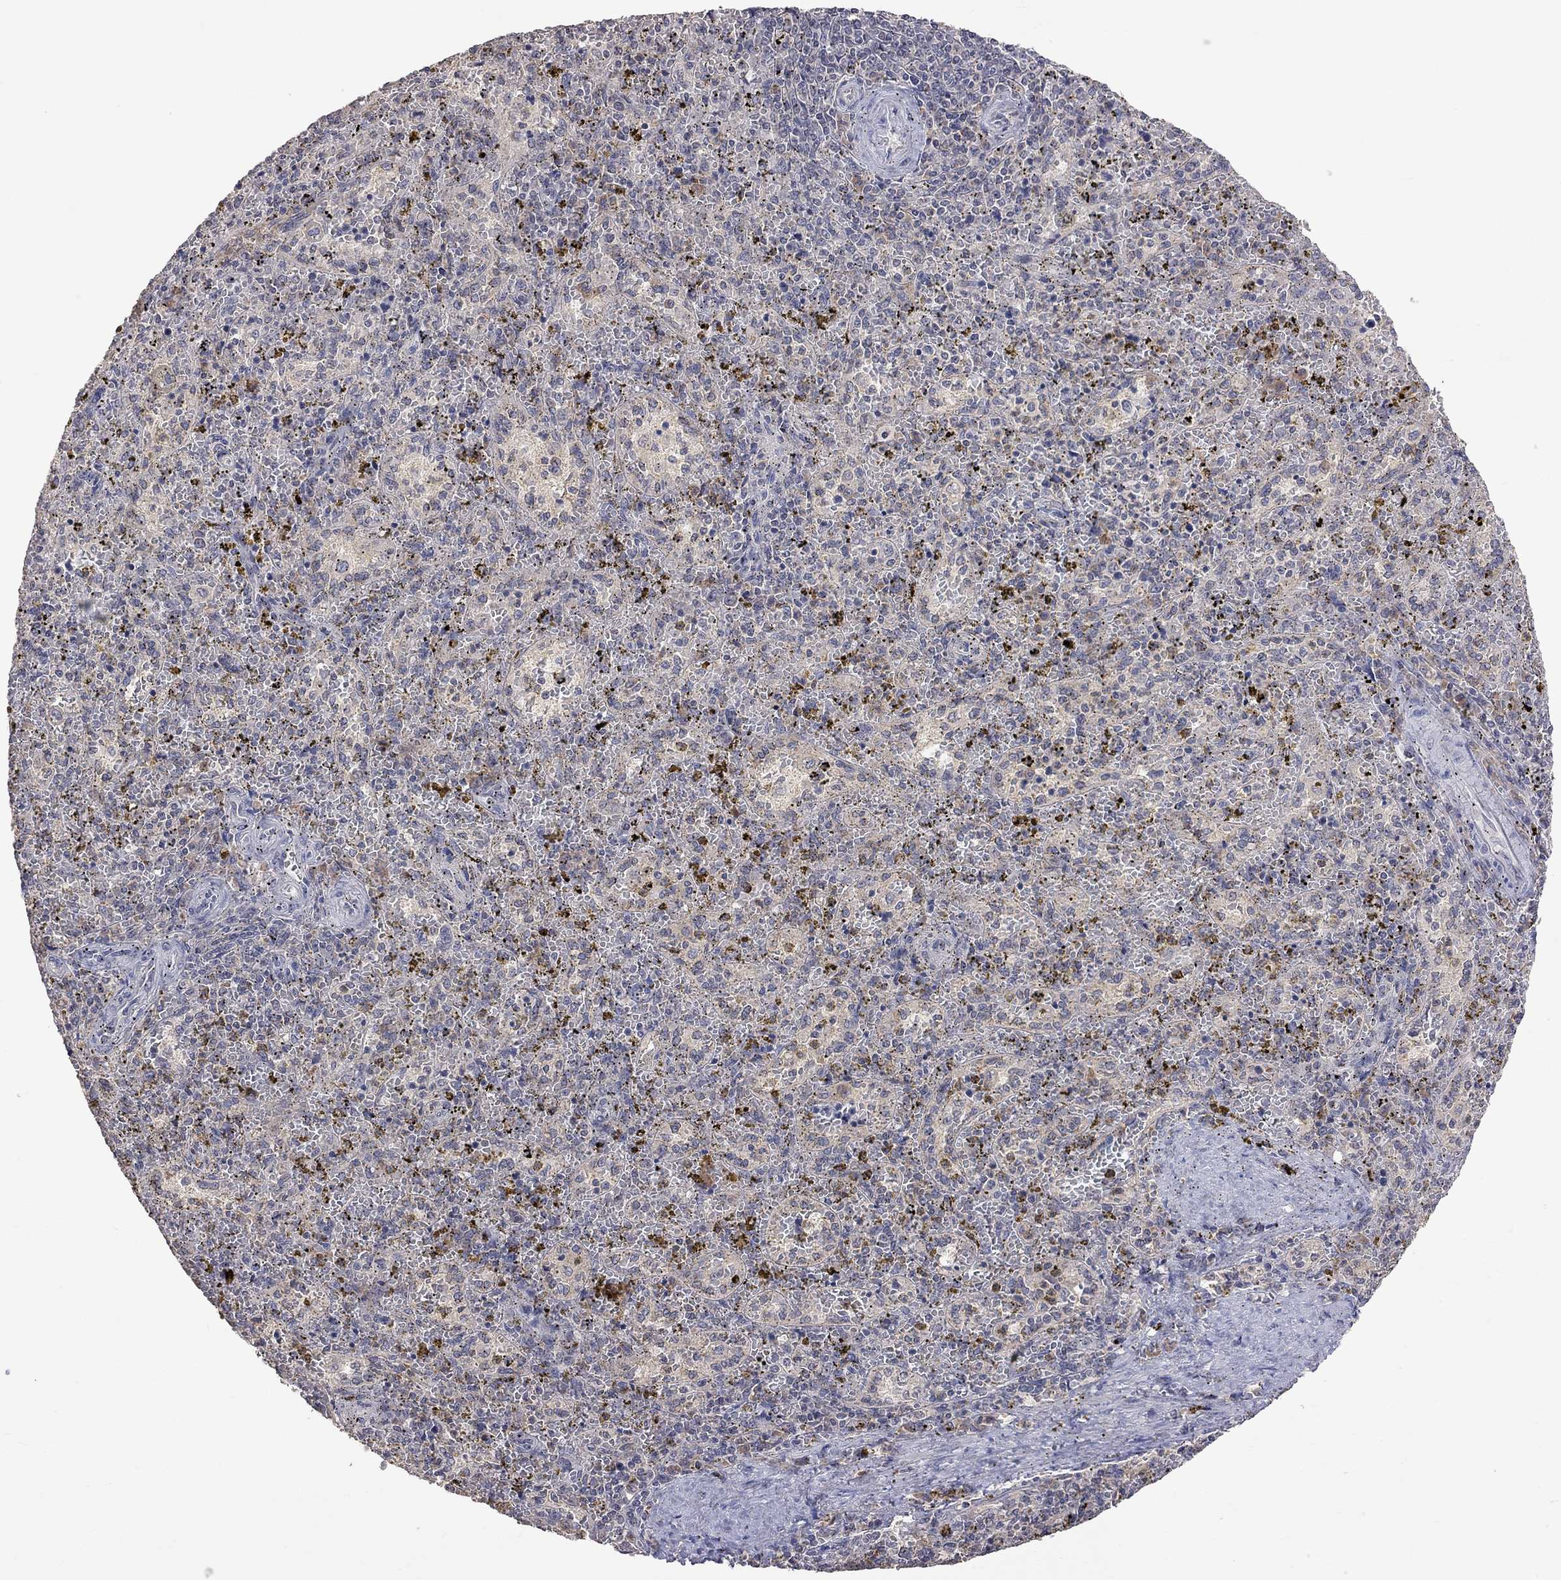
{"staining": {"intensity": "negative", "quantity": "none", "location": "none"}, "tissue": "spleen", "cell_type": "Cells in red pulp", "image_type": "normal", "snomed": [{"axis": "morphology", "description": "Normal tissue, NOS"}, {"axis": "topography", "description": "Spleen"}], "caption": "Immunohistochemical staining of unremarkable spleen reveals no significant expression in cells in red pulp.", "gene": "HTR6", "patient": {"sex": "female", "age": 50}}